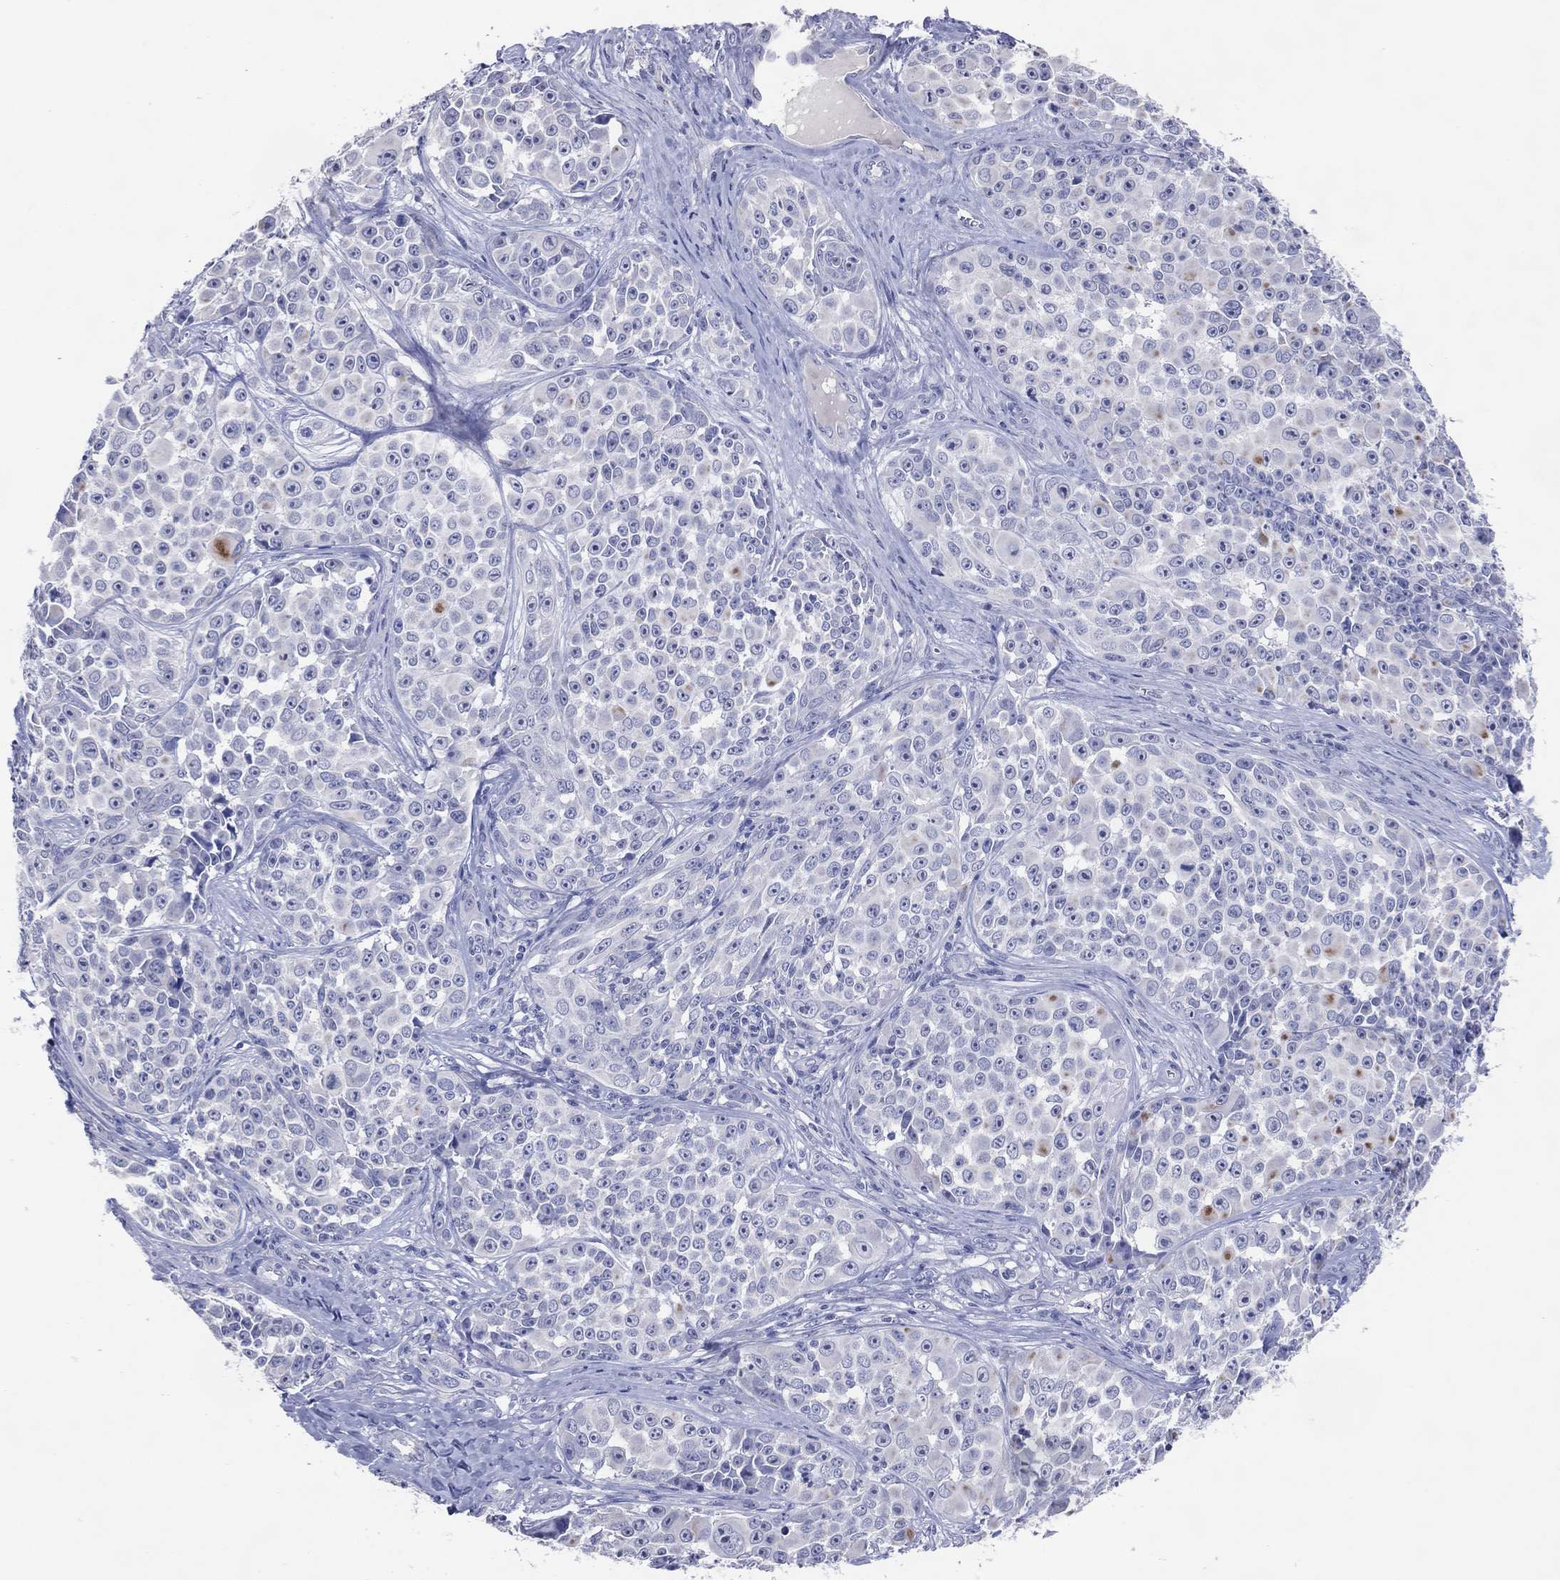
{"staining": {"intensity": "negative", "quantity": "none", "location": "none"}, "tissue": "melanoma", "cell_type": "Tumor cells", "image_type": "cancer", "snomed": [{"axis": "morphology", "description": "Malignant melanoma, NOS"}, {"axis": "topography", "description": "Skin"}], "caption": "Immunohistochemistry histopathology image of neoplastic tissue: malignant melanoma stained with DAB (3,3'-diaminobenzidine) exhibits no significant protein staining in tumor cells.", "gene": "DNAH6", "patient": {"sex": "female", "age": 88}}